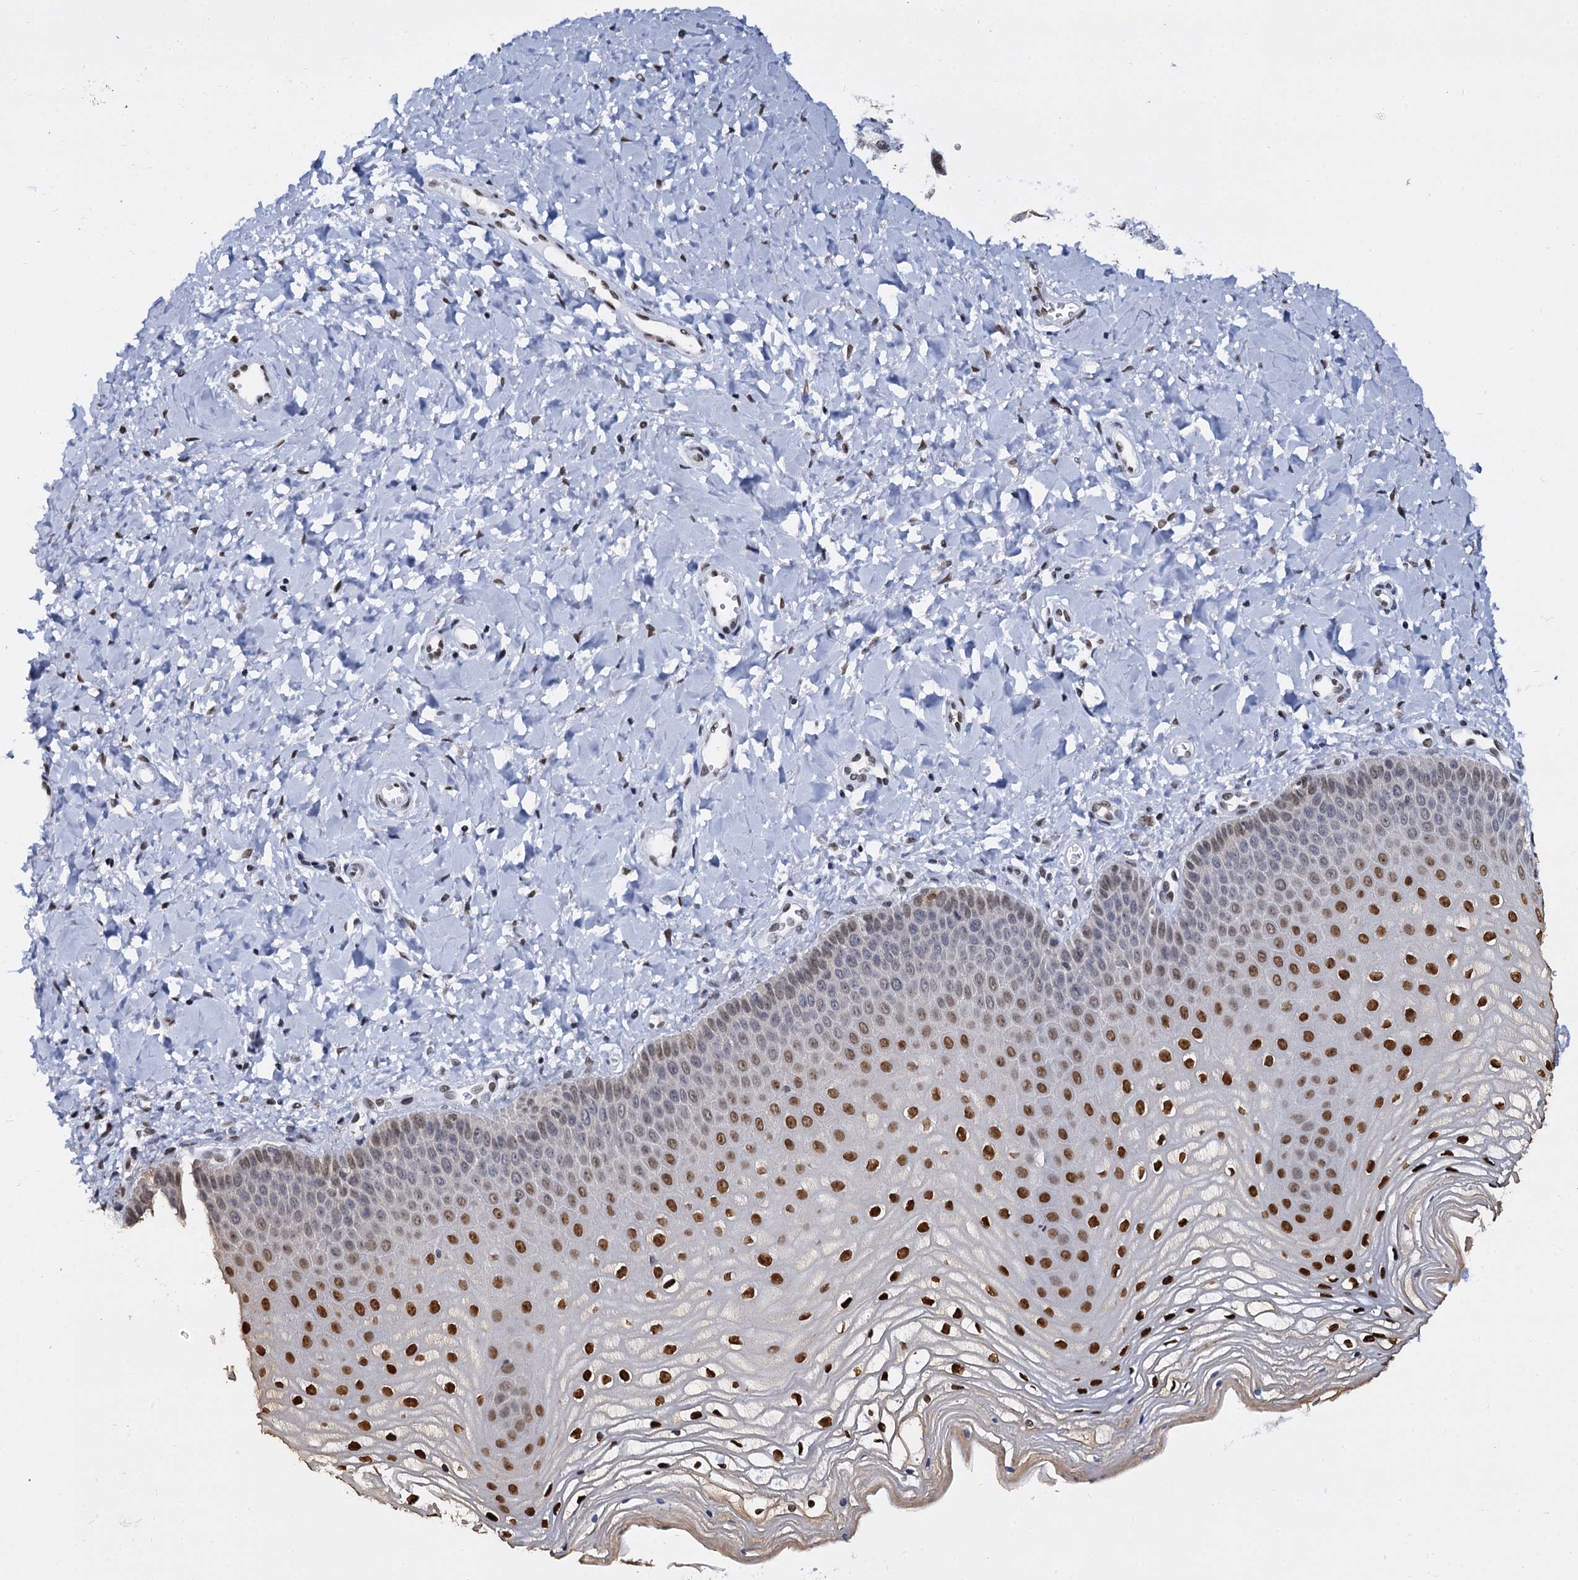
{"staining": {"intensity": "strong", "quantity": "25%-75%", "location": "nuclear"}, "tissue": "vagina", "cell_type": "Squamous epithelial cells", "image_type": "normal", "snomed": [{"axis": "morphology", "description": "Normal tissue, NOS"}, {"axis": "topography", "description": "Vagina"}, {"axis": "topography", "description": "Cervix"}], "caption": "Protein expression analysis of unremarkable vagina exhibits strong nuclear staining in approximately 25%-75% of squamous epithelial cells.", "gene": "CMAS", "patient": {"sex": "female", "age": 40}}